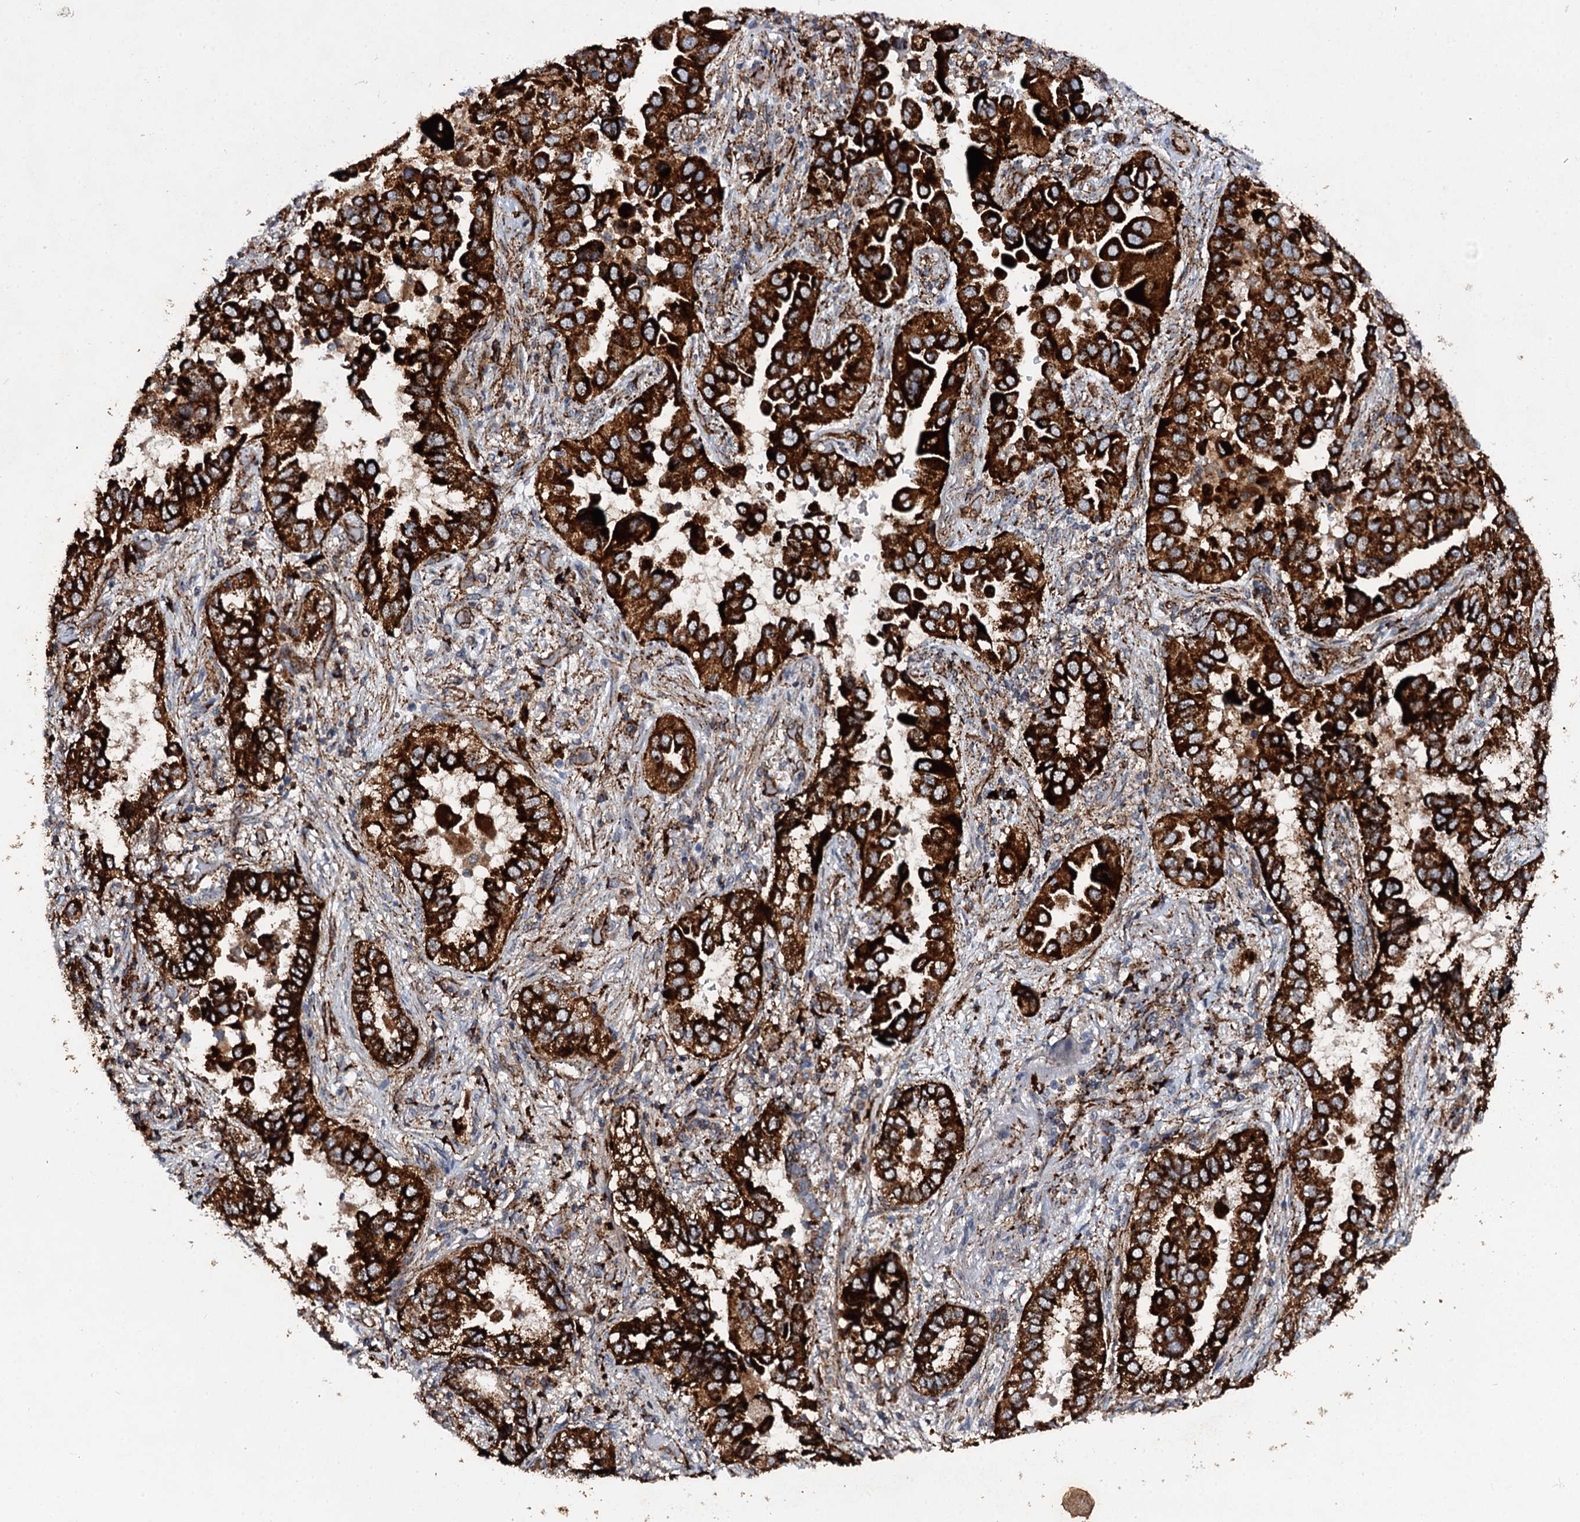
{"staining": {"intensity": "strong", "quantity": ">75%", "location": "cytoplasmic/membranous"}, "tissue": "lung cancer", "cell_type": "Tumor cells", "image_type": "cancer", "snomed": [{"axis": "morphology", "description": "Adenocarcinoma, NOS"}, {"axis": "topography", "description": "Lung"}], "caption": "Immunohistochemistry (IHC) of human lung cancer (adenocarcinoma) demonstrates high levels of strong cytoplasmic/membranous expression in about >75% of tumor cells. (IHC, brightfield microscopy, high magnification).", "gene": "GBA1", "patient": {"sex": "female", "age": 76}}